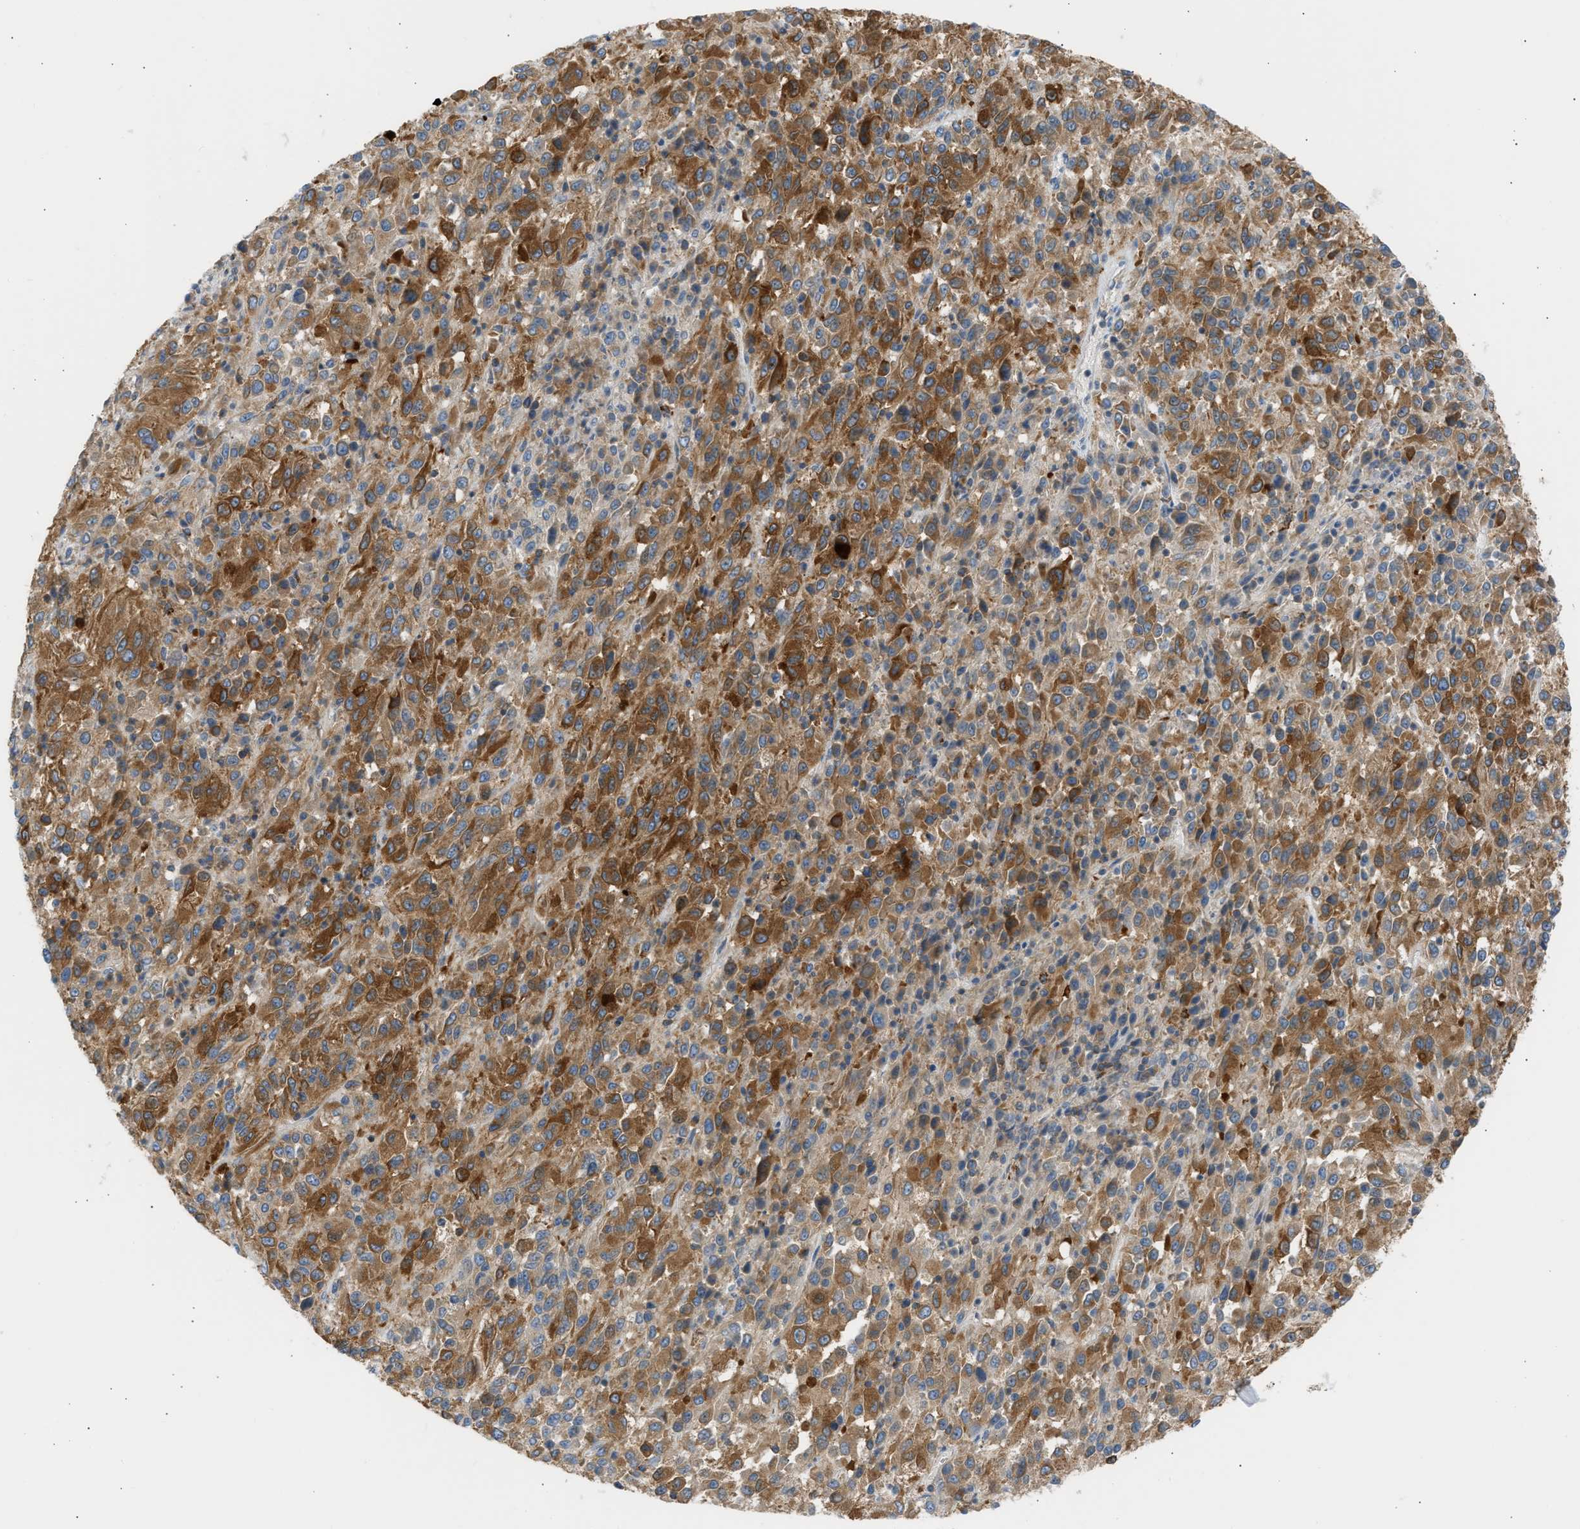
{"staining": {"intensity": "moderate", "quantity": ">75%", "location": "cytoplasmic/membranous"}, "tissue": "melanoma", "cell_type": "Tumor cells", "image_type": "cancer", "snomed": [{"axis": "morphology", "description": "Malignant melanoma, Metastatic site"}, {"axis": "topography", "description": "Lung"}], "caption": "Protein expression analysis of human malignant melanoma (metastatic site) reveals moderate cytoplasmic/membranous expression in approximately >75% of tumor cells.", "gene": "TRIM50", "patient": {"sex": "male", "age": 64}}